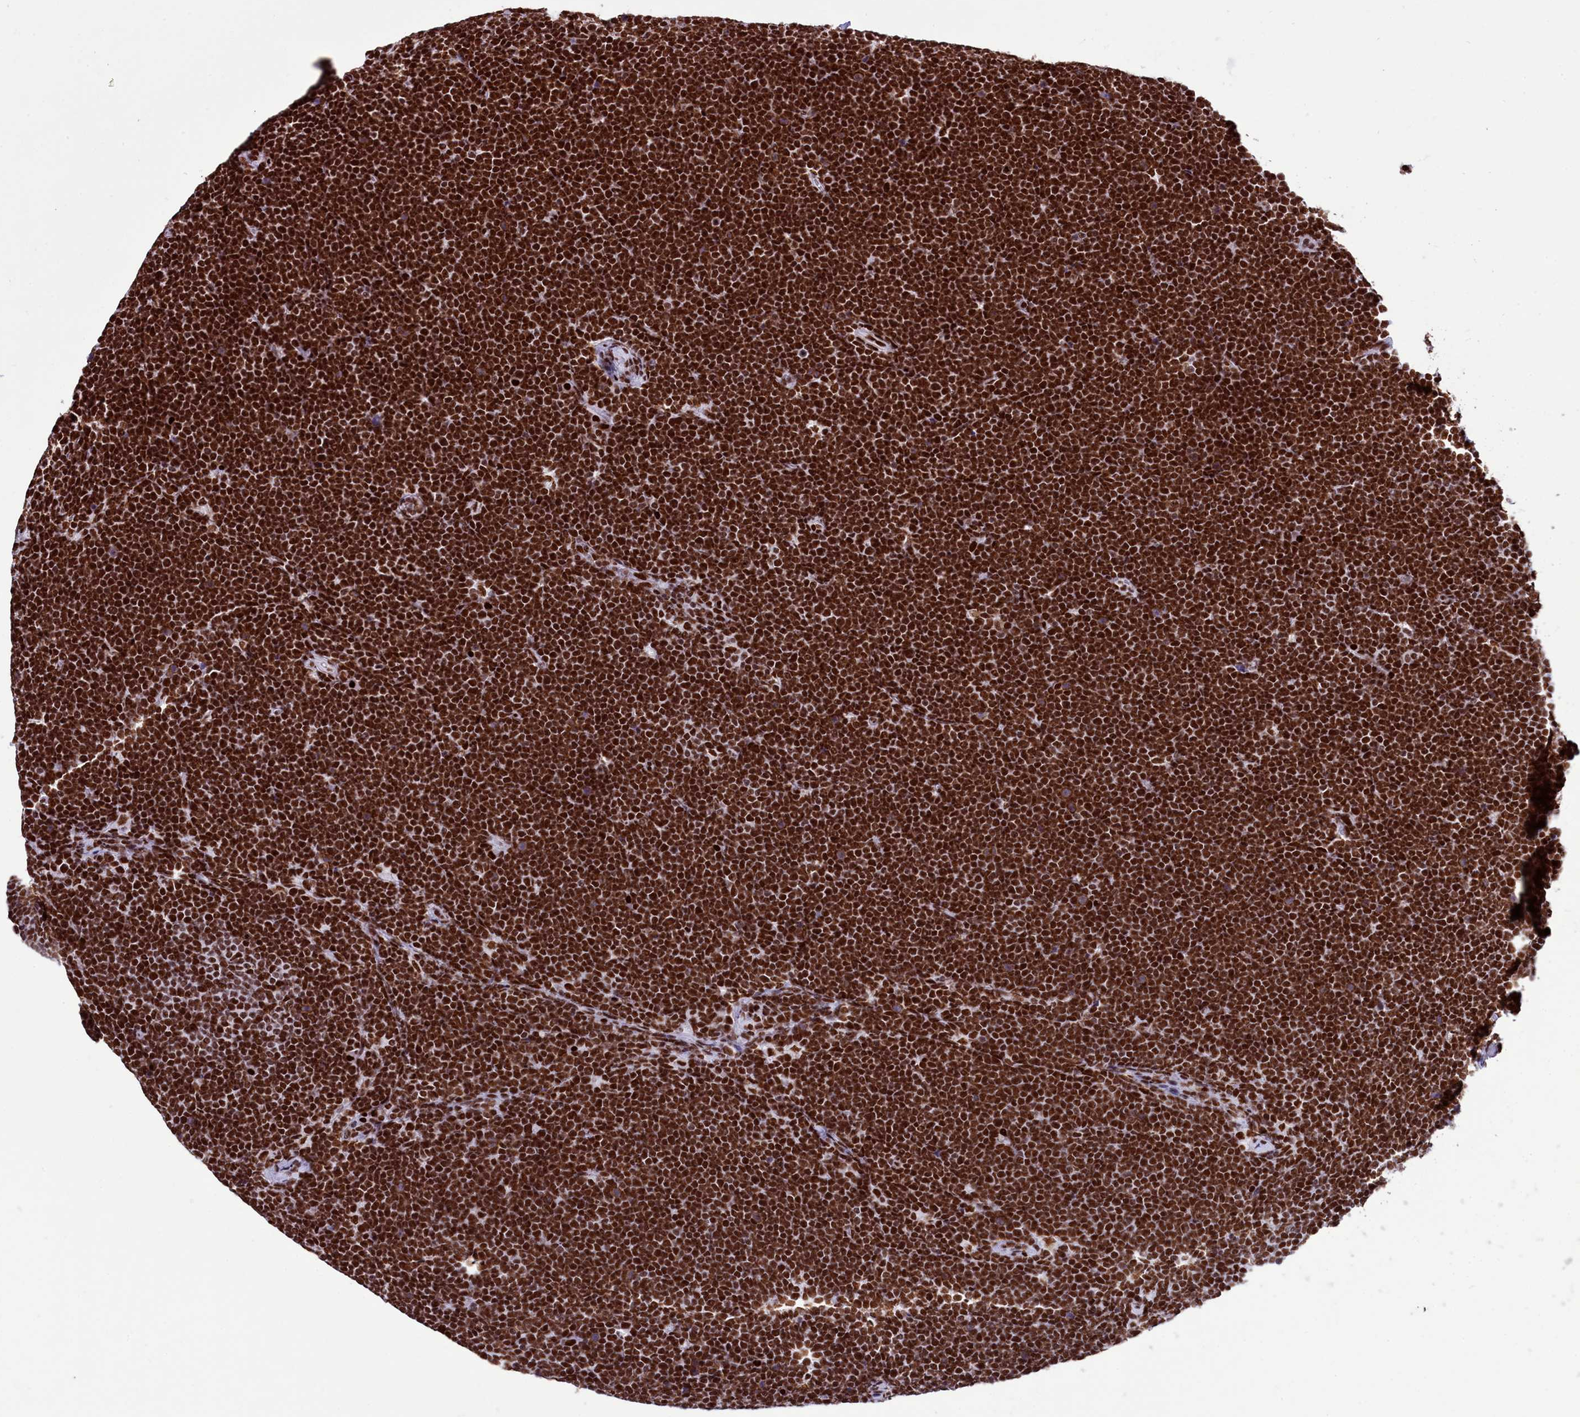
{"staining": {"intensity": "strong", "quantity": ">75%", "location": "nuclear"}, "tissue": "lymphoma", "cell_type": "Tumor cells", "image_type": "cancer", "snomed": [{"axis": "morphology", "description": "Malignant lymphoma, non-Hodgkin's type, High grade"}, {"axis": "topography", "description": "Lymph node"}], "caption": "IHC staining of lymphoma, which reveals high levels of strong nuclear expression in approximately >75% of tumor cells indicating strong nuclear protein staining. The staining was performed using DAB (brown) for protein detection and nuclei were counterstained in hematoxylin (blue).", "gene": "RALY", "patient": {"sex": "male", "age": 13}}